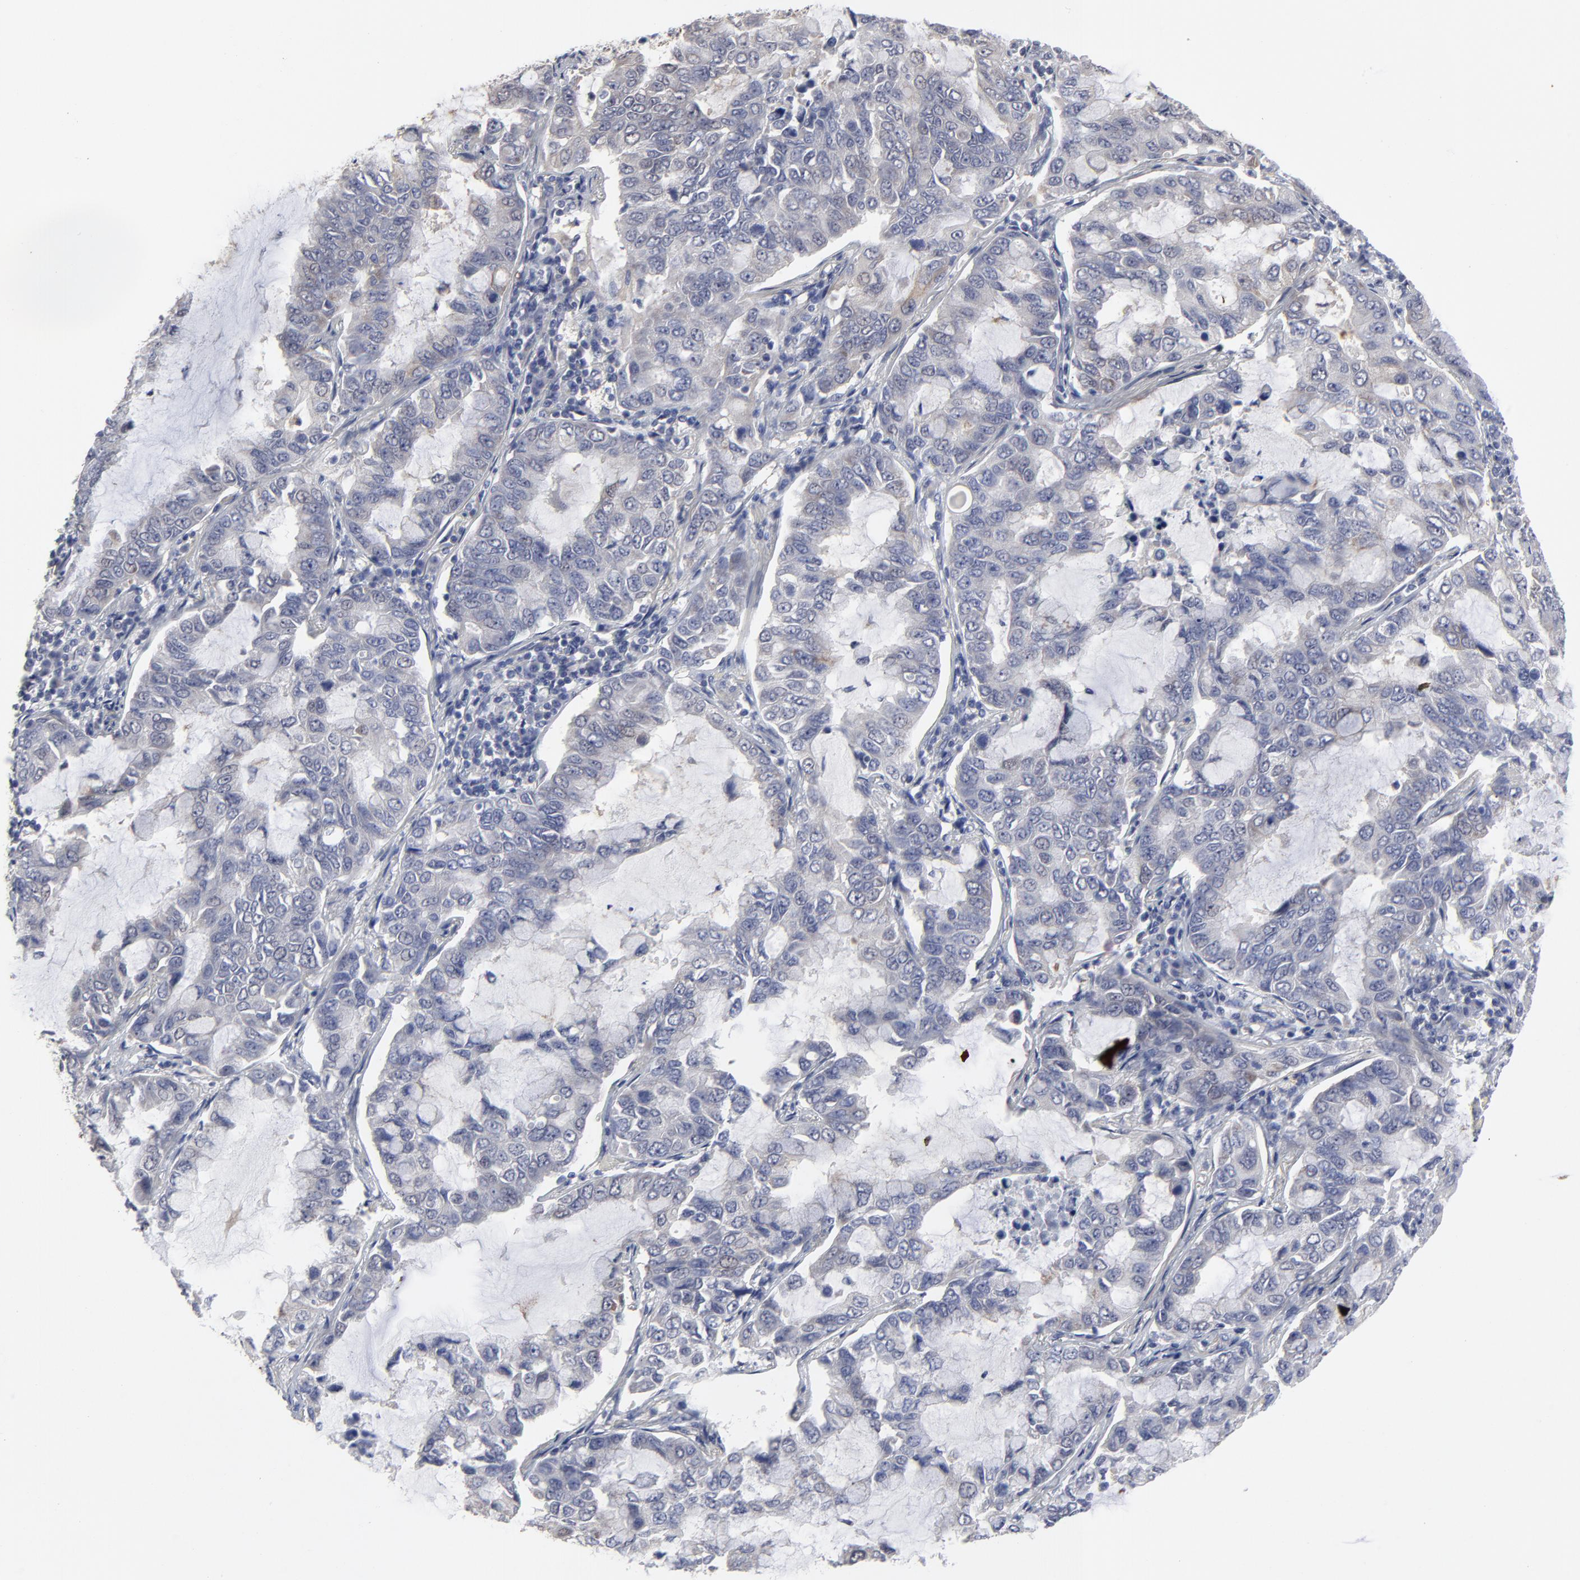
{"staining": {"intensity": "weak", "quantity": "<25%", "location": "cytoplasmic/membranous"}, "tissue": "lung cancer", "cell_type": "Tumor cells", "image_type": "cancer", "snomed": [{"axis": "morphology", "description": "Adenocarcinoma, NOS"}, {"axis": "topography", "description": "Lung"}], "caption": "DAB immunohistochemical staining of lung cancer displays no significant positivity in tumor cells.", "gene": "MAGEA10", "patient": {"sex": "male", "age": 64}}